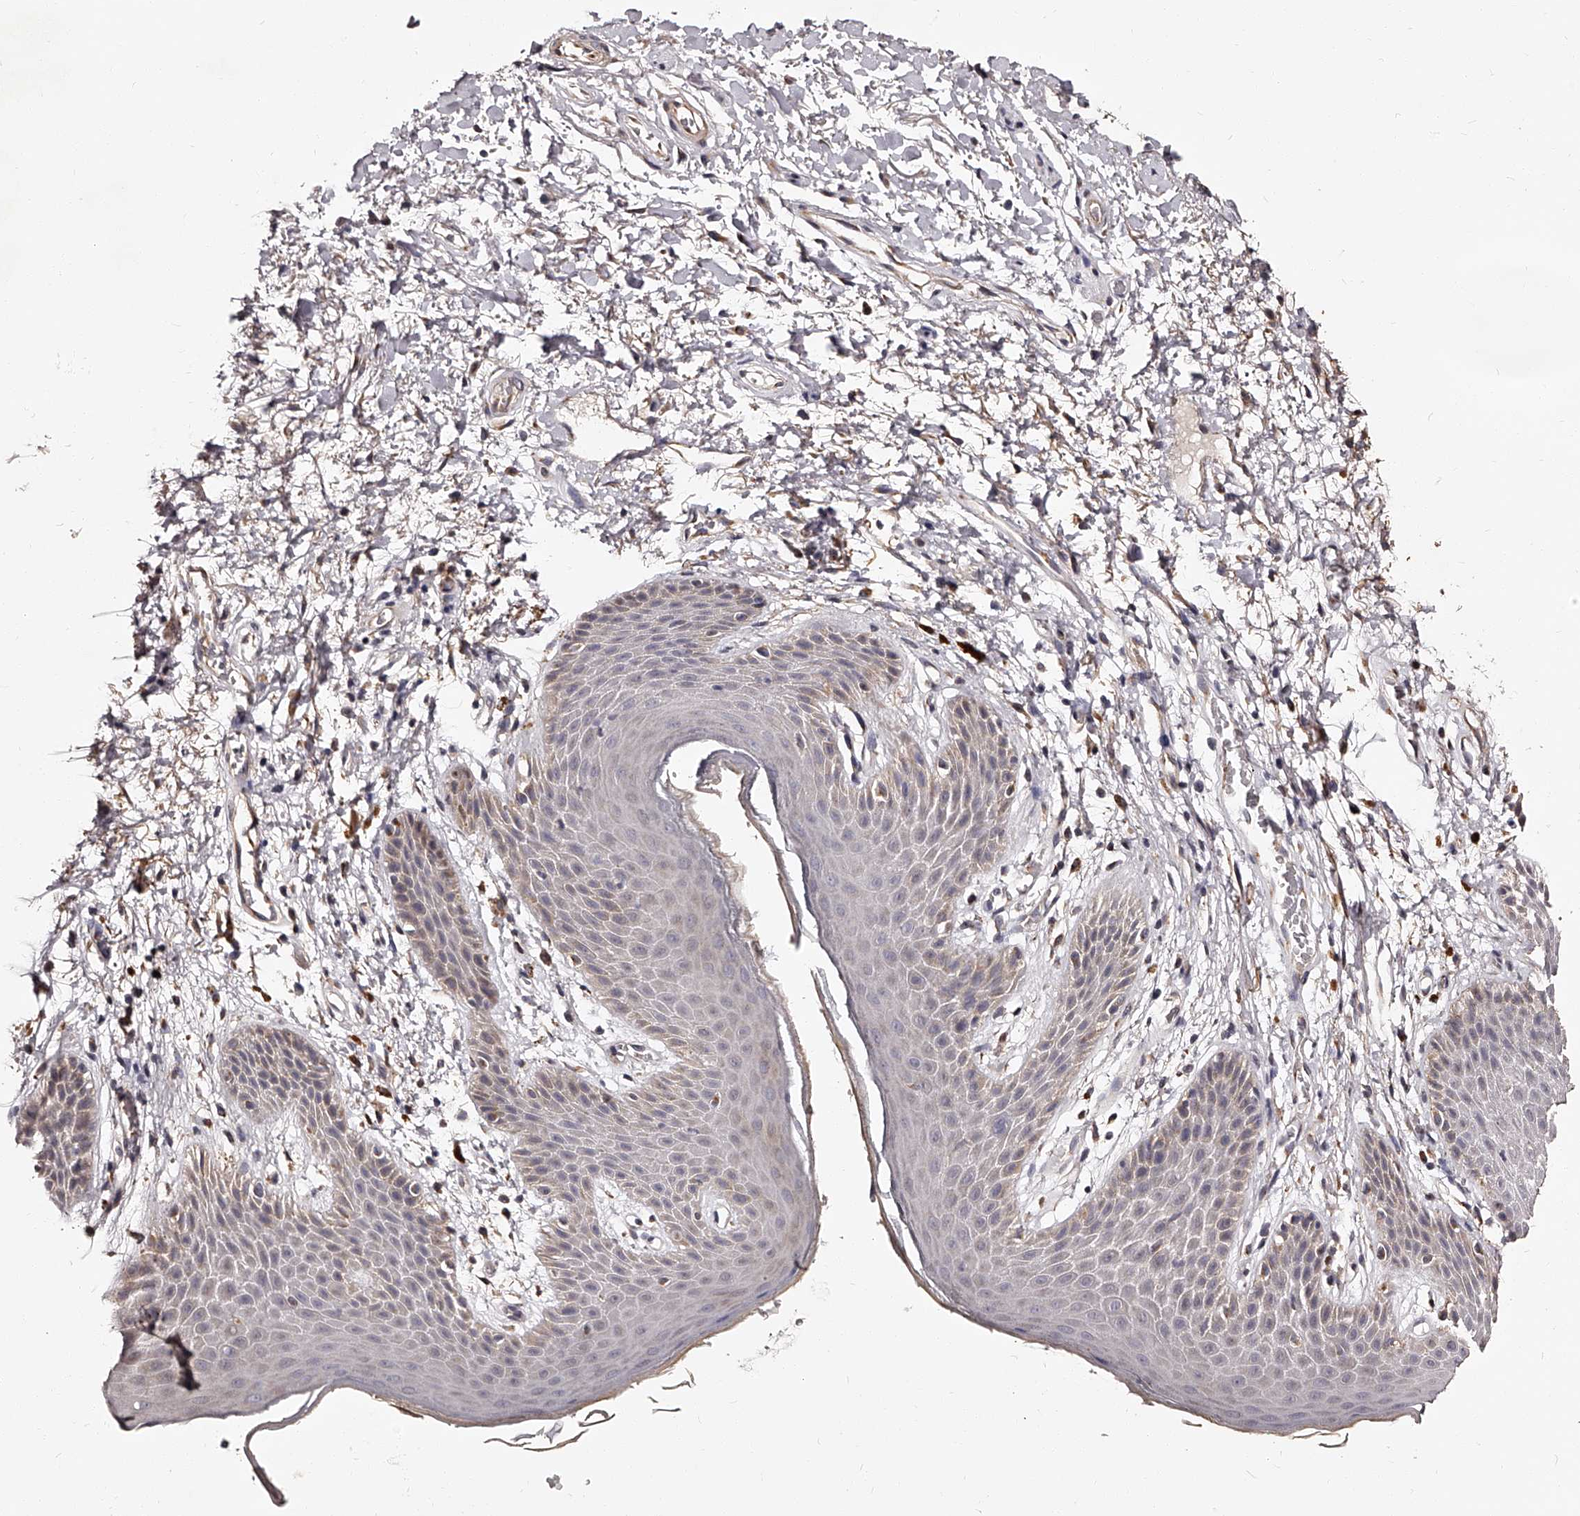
{"staining": {"intensity": "weak", "quantity": "<25%", "location": "cytoplasmic/membranous"}, "tissue": "skin", "cell_type": "Epidermal cells", "image_type": "normal", "snomed": [{"axis": "morphology", "description": "Normal tissue, NOS"}, {"axis": "topography", "description": "Anal"}], "caption": "A high-resolution image shows IHC staining of benign skin, which reveals no significant staining in epidermal cells.", "gene": "RSC1A1", "patient": {"sex": "male", "age": 74}}